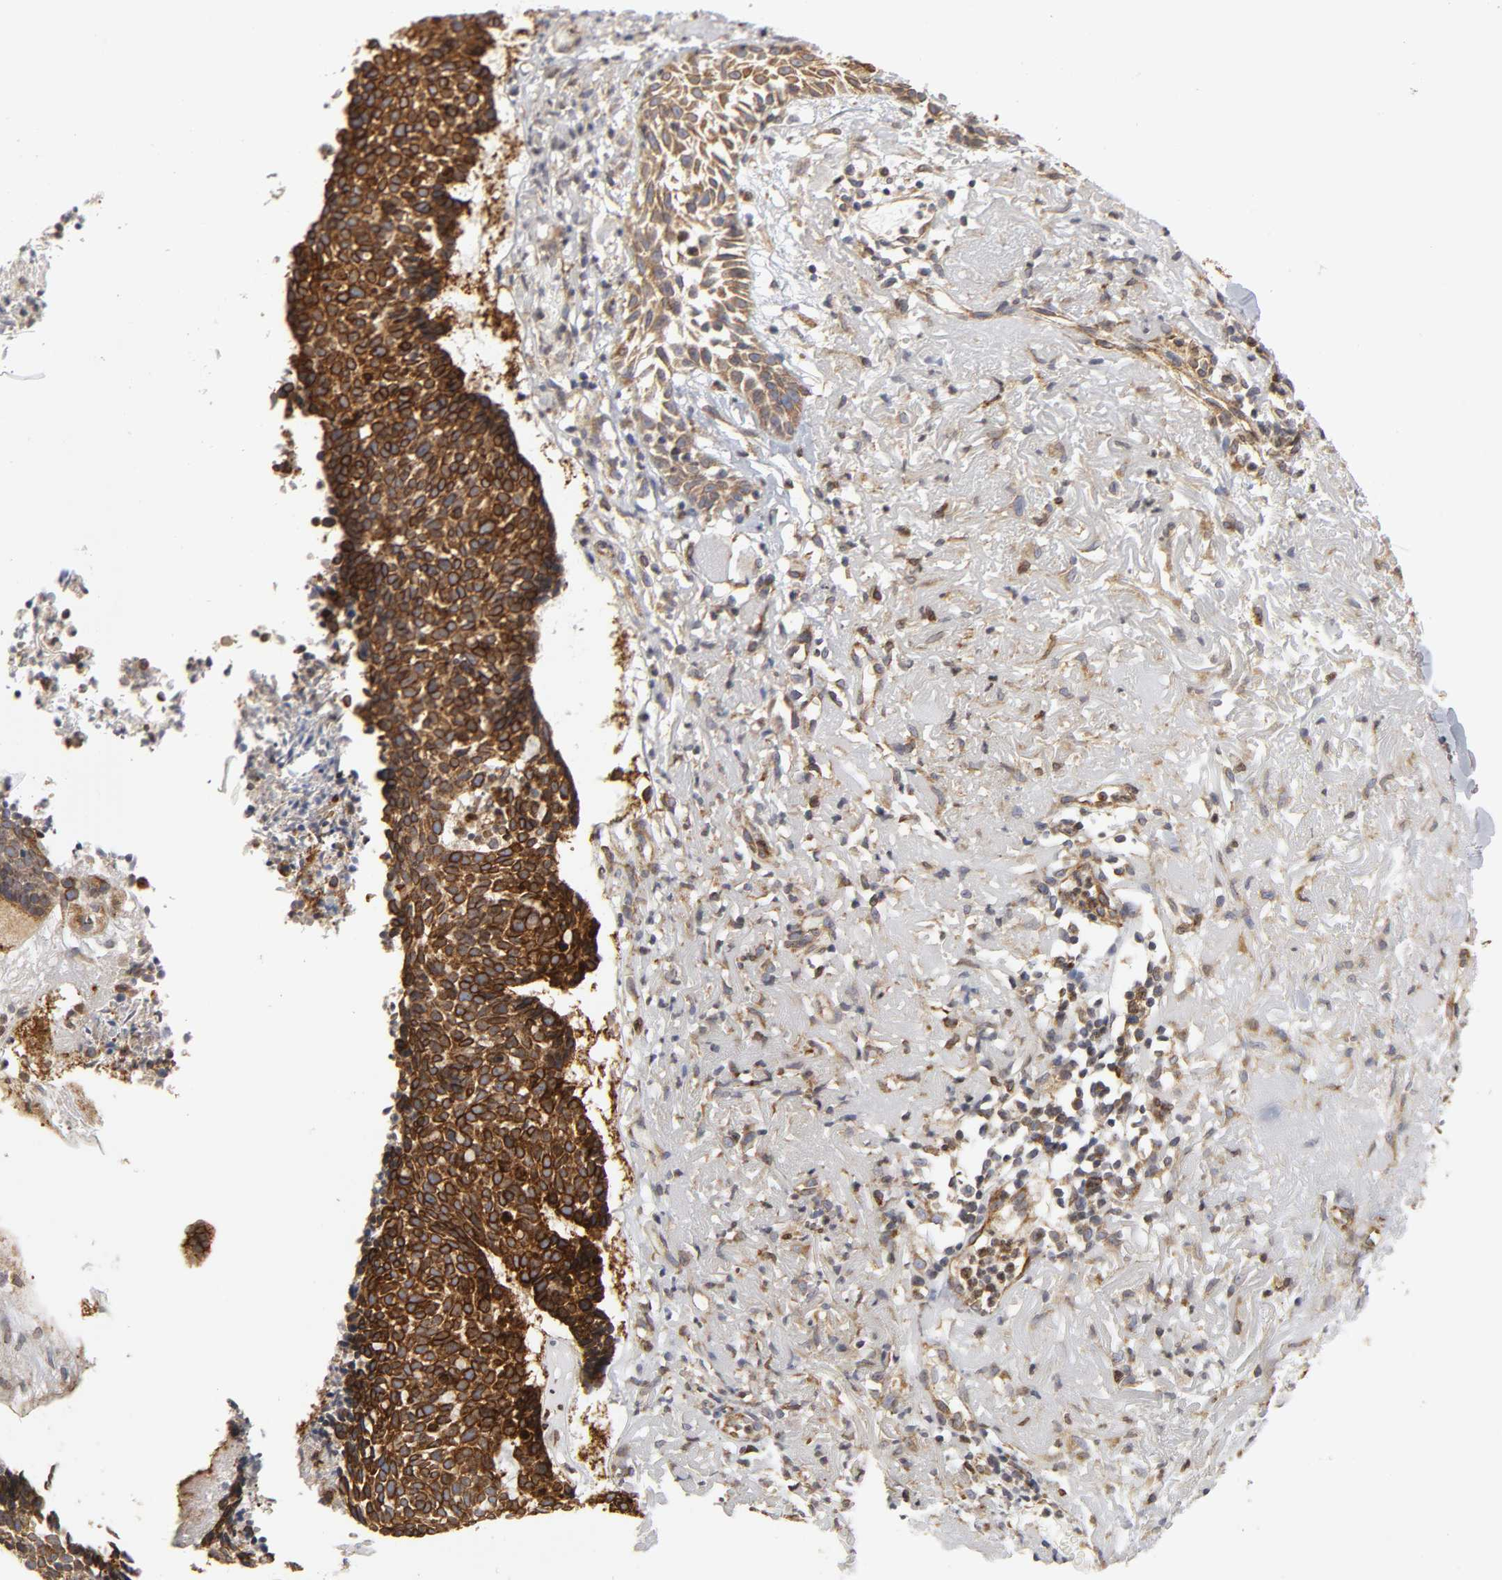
{"staining": {"intensity": "strong", "quantity": ">75%", "location": "cytoplasmic/membranous"}, "tissue": "skin cancer", "cell_type": "Tumor cells", "image_type": "cancer", "snomed": [{"axis": "morphology", "description": "Basal cell carcinoma"}, {"axis": "topography", "description": "Skin"}], "caption": "Brown immunohistochemical staining in skin cancer shows strong cytoplasmic/membranous staining in about >75% of tumor cells.", "gene": "POR", "patient": {"sex": "female", "age": 87}}